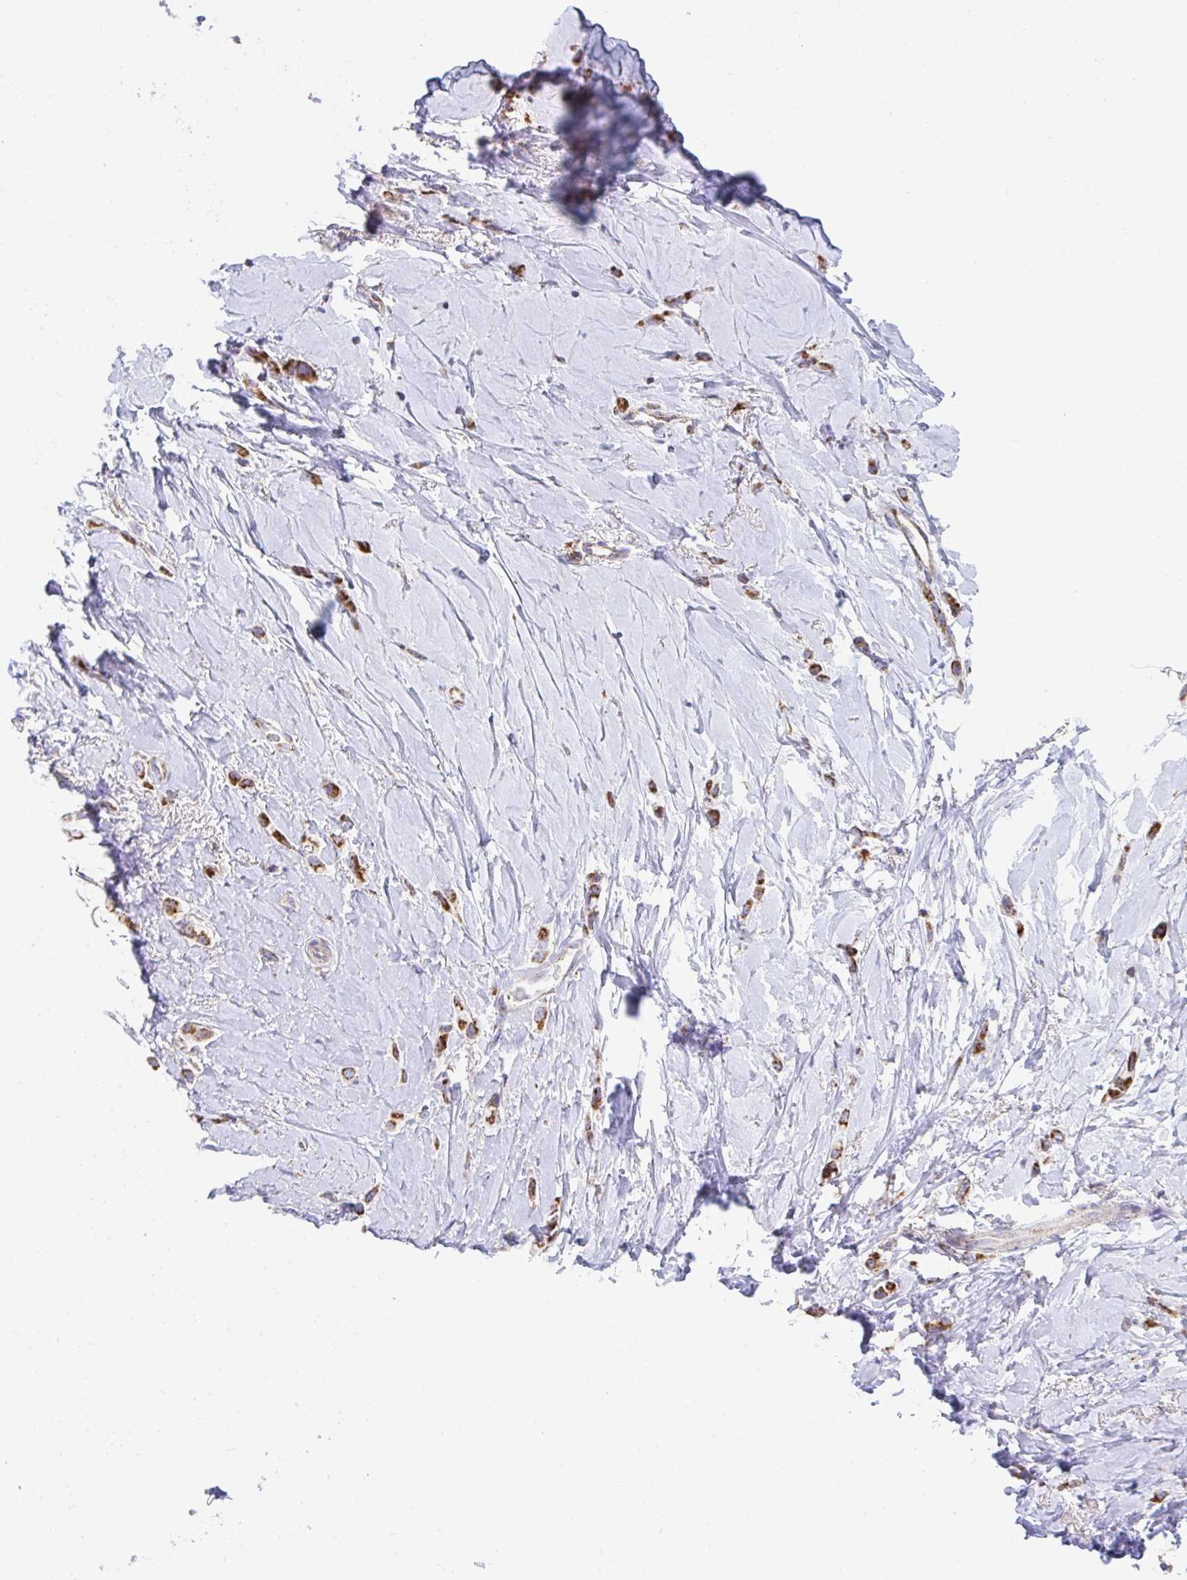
{"staining": {"intensity": "strong", "quantity": ">75%", "location": "cytoplasmic/membranous"}, "tissue": "breast cancer", "cell_type": "Tumor cells", "image_type": "cancer", "snomed": [{"axis": "morphology", "description": "Lobular carcinoma"}, {"axis": "topography", "description": "Breast"}], "caption": "Immunohistochemical staining of breast cancer (lobular carcinoma) exhibits high levels of strong cytoplasmic/membranous staining in approximately >75% of tumor cells.", "gene": "EXOC5", "patient": {"sex": "female", "age": 66}}